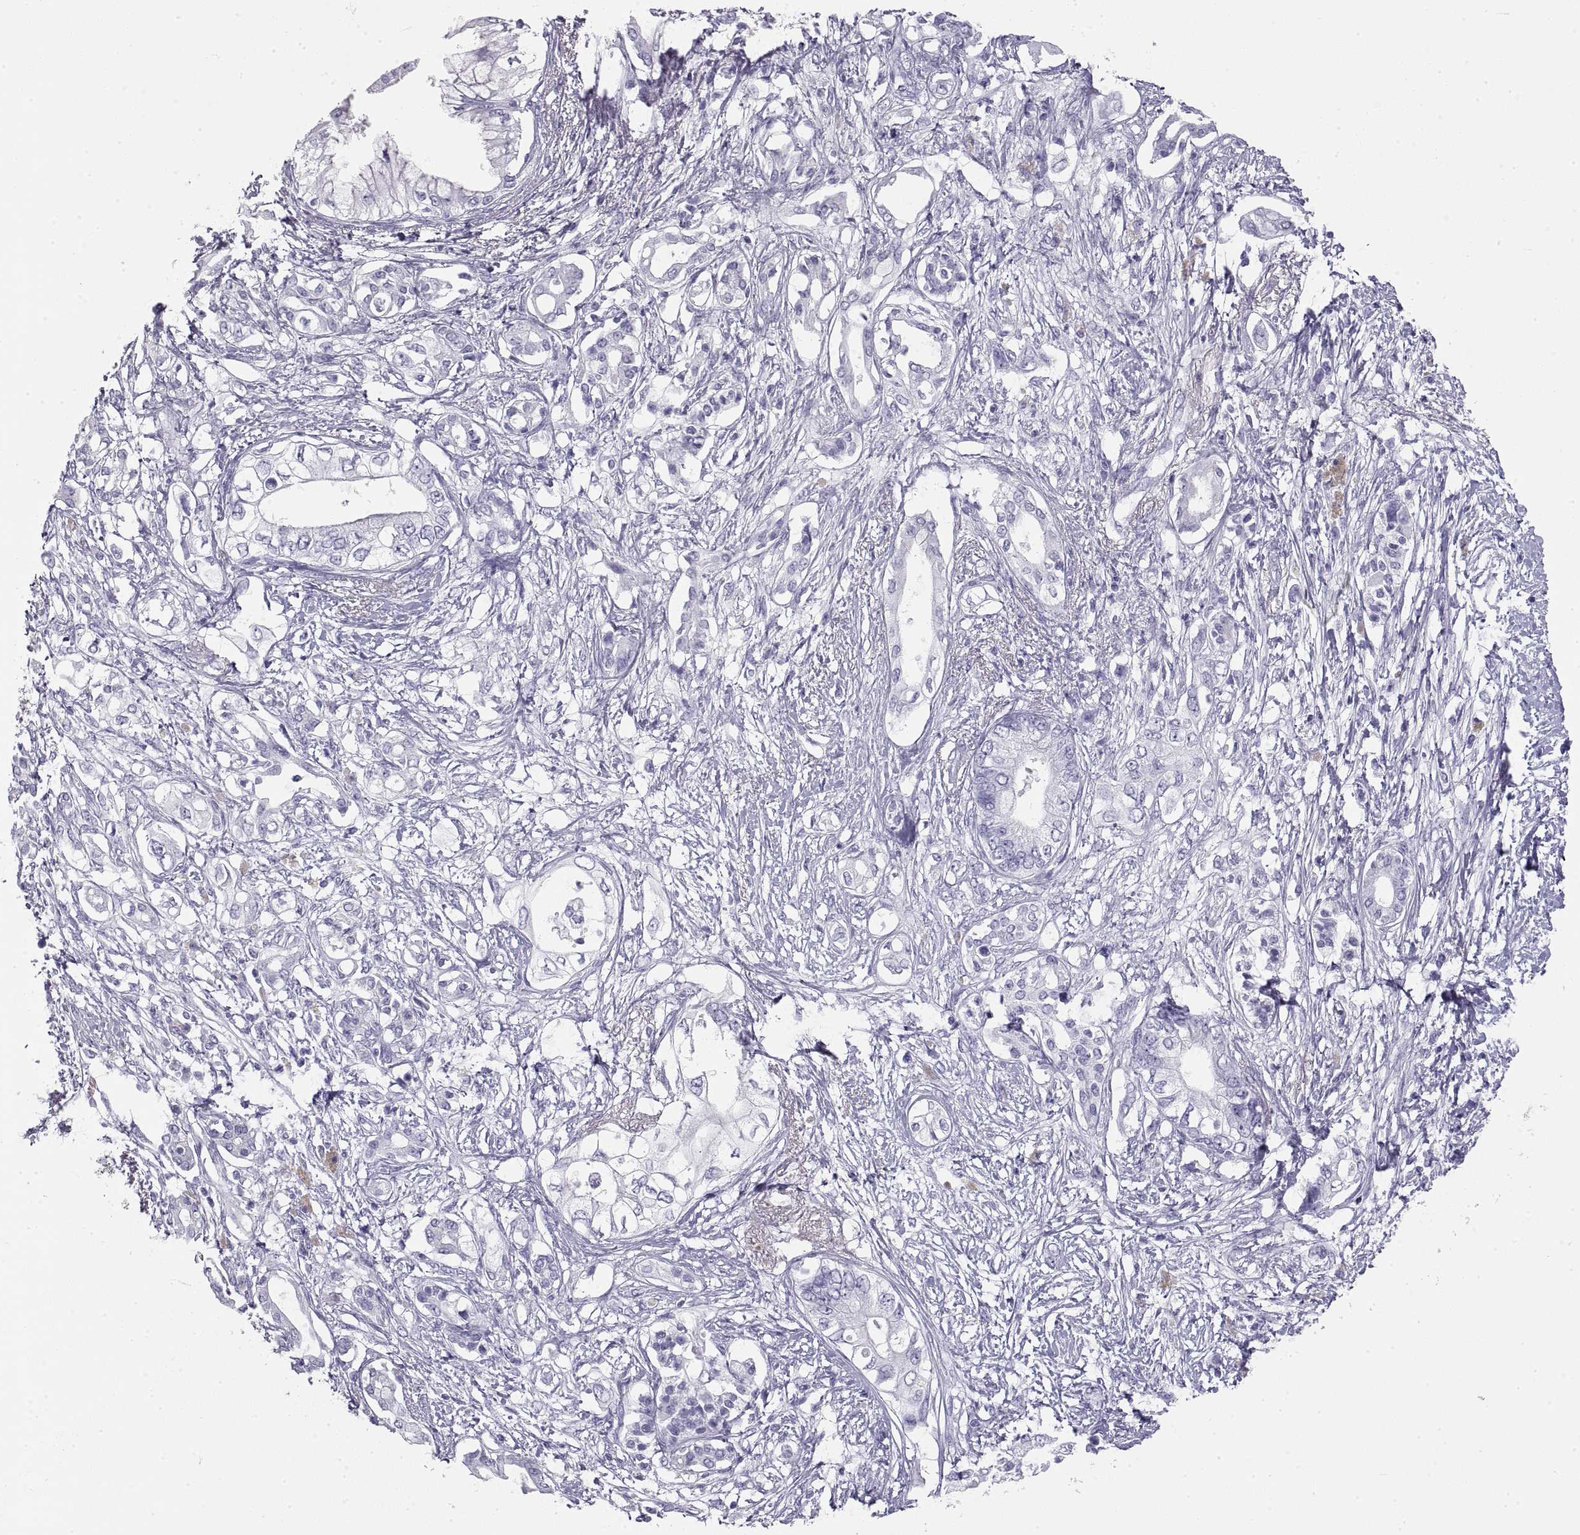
{"staining": {"intensity": "negative", "quantity": "none", "location": "none"}, "tissue": "pancreatic cancer", "cell_type": "Tumor cells", "image_type": "cancer", "snomed": [{"axis": "morphology", "description": "Adenocarcinoma, NOS"}, {"axis": "topography", "description": "Pancreas"}], "caption": "Photomicrograph shows no significant protein expression in tumor cells of adenocarcinoma (pancreatic).", "gene": "RLBP1", "patient": {"sex": "female", "age": 63}}